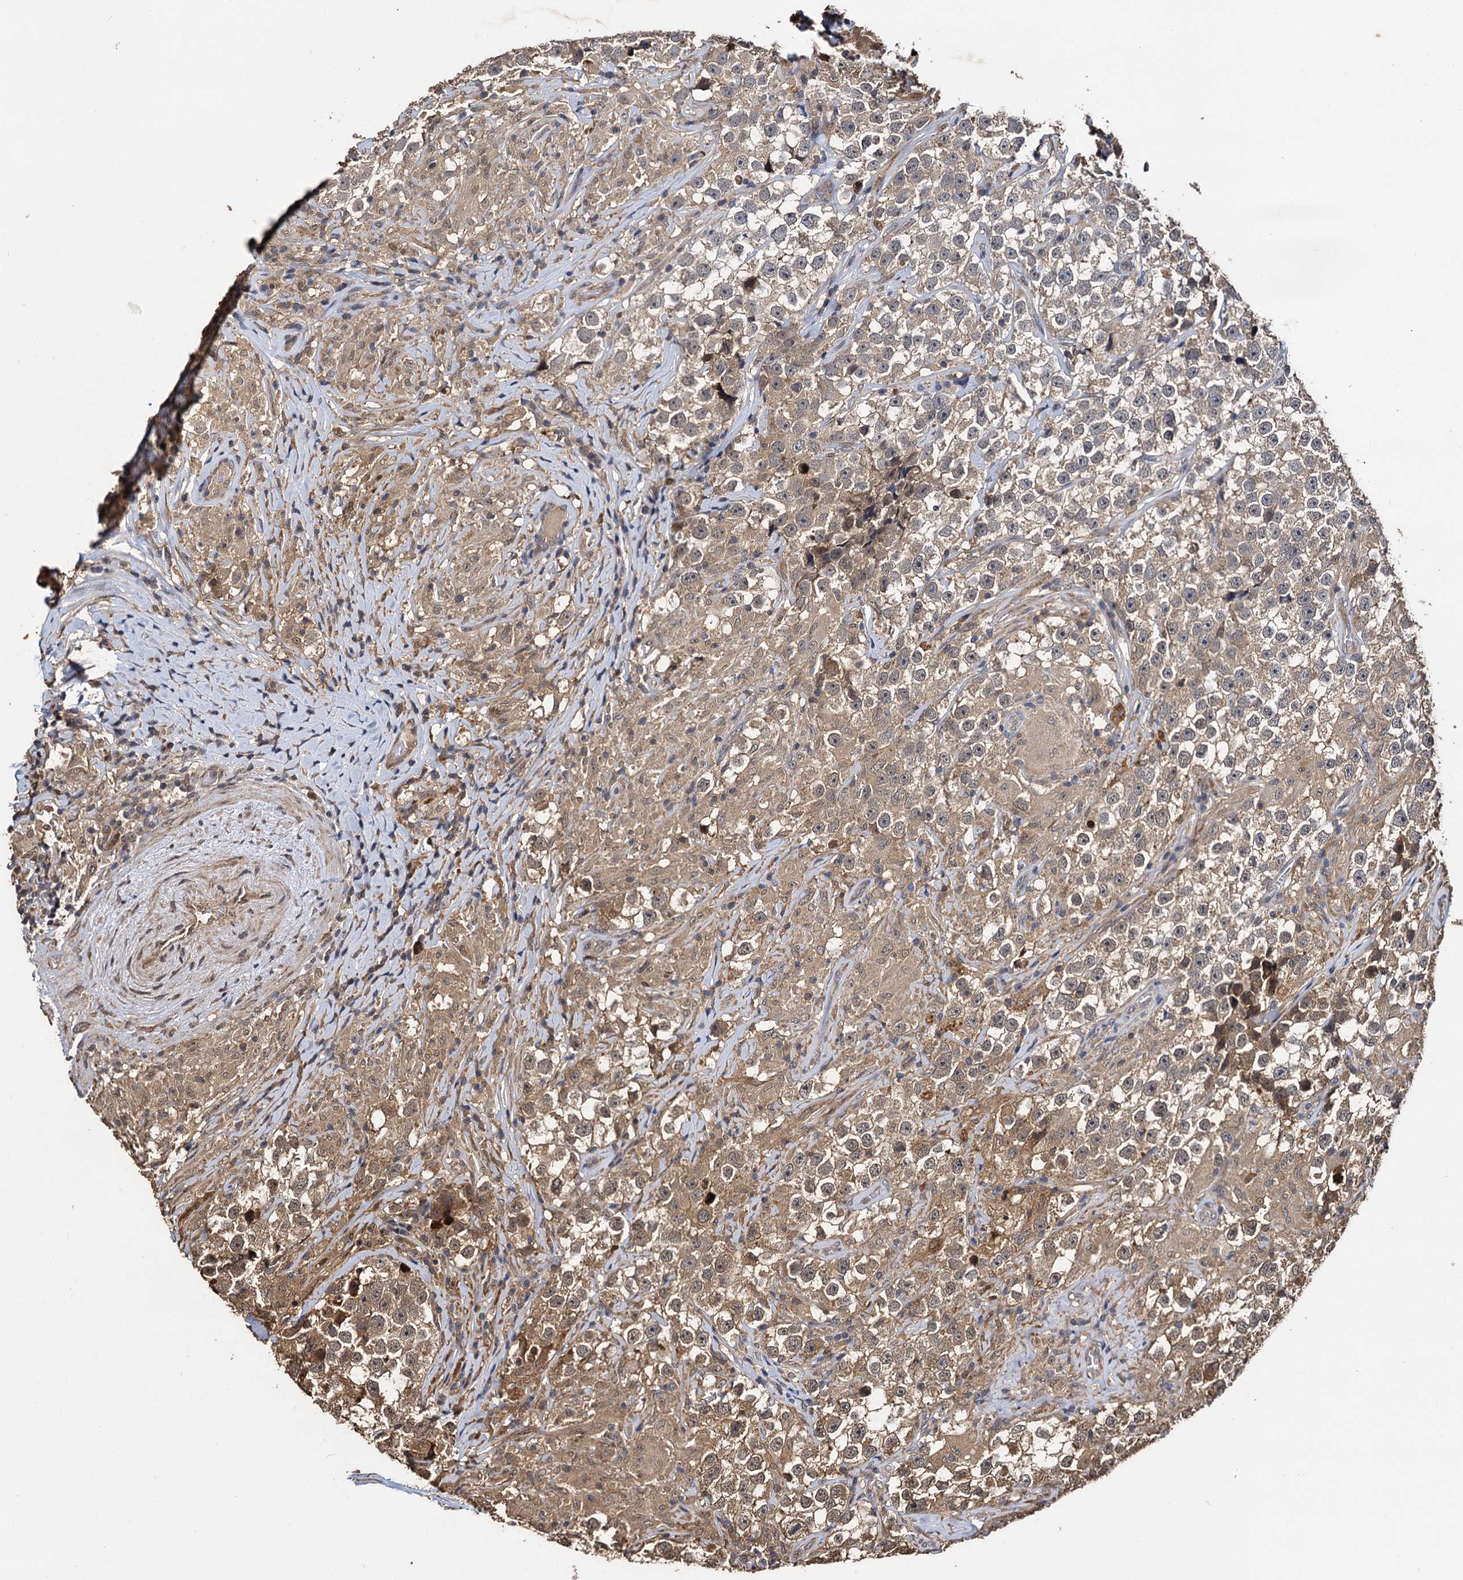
{"staining": {"intensity": "weak", "quantity": "25%-75%", "location": "cytoplasmic/membranous"}, "tissue": "testis cancer", "cell_type": "Tumor cells", "image_type": "cancer", "snomed": [{"axis": "morphology", "description": "Seminoma, NOS"}, {"axis": "topography", "description": "Testis"}], "caption": "High-power microscopy captured an immunohistochemistry micrograph of testis seminoma, revealing weak cytoplasmic/membranous staining in about 25%-75% of tumor cells.", "gene": "SLC46A3", "patient": {"sex": "male", "age": 46}}